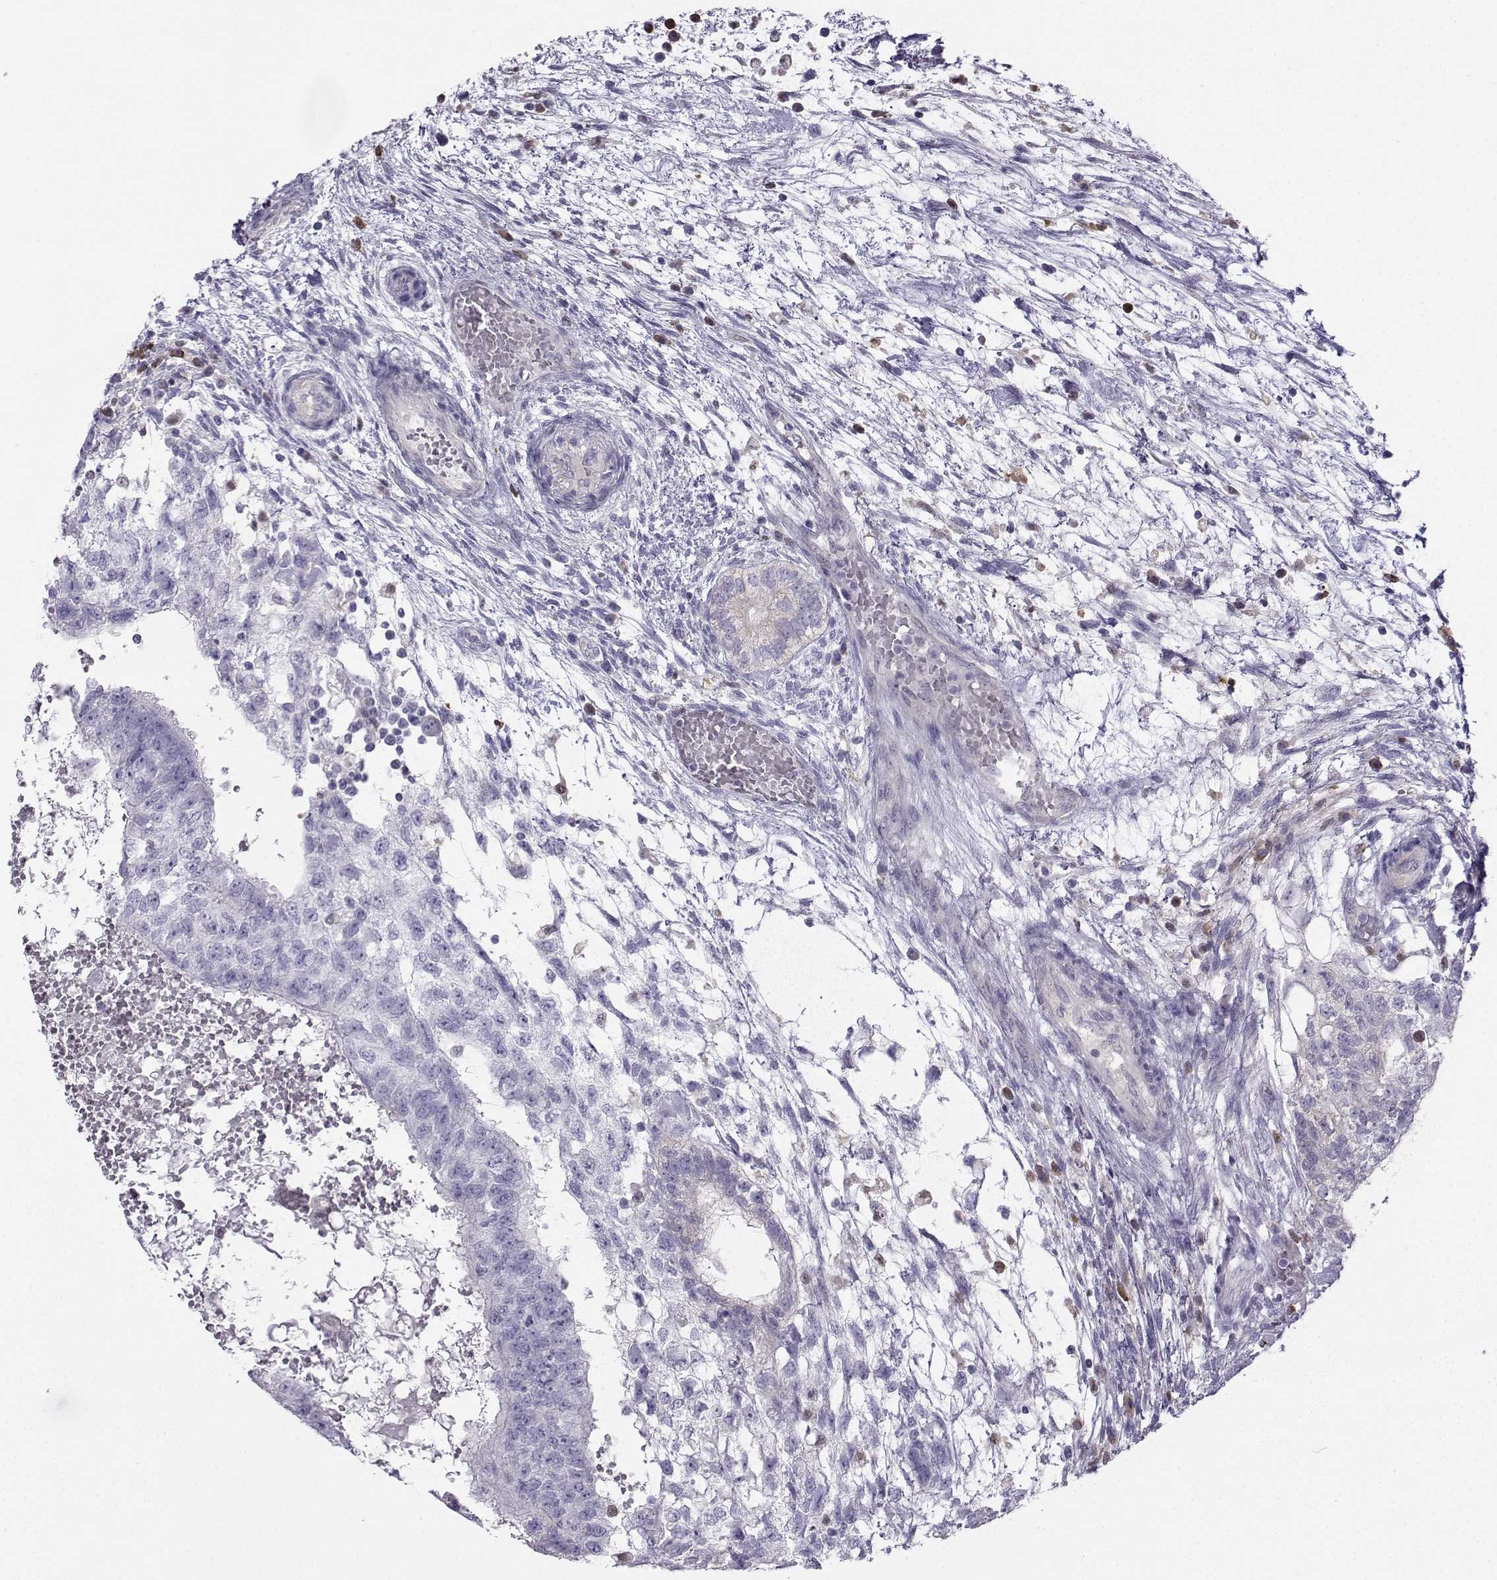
{"staining": {"intensity": "negative", "quantity": "none", "location": "none"}, "tissue": "testis cancer", "cell_type": "Tumor cells", "image_type": "cancer", "snomed": [{"axis": "morphology", "description": "Normal tissue, NOS"}, {"axis": "morphology", "description": "Carcinoma, Embryonal, NOS"}, {"axis": "topography", "description": "Testis"}, {"axis": "topography", "description": "Epididymis"}], "caption": "Tumor cells show no significant expression in testis cancer. (Stains: DAB (3,3'-diaminobenzidine) IHC with hematoxylin counter stain, Microscopy: brightfield microscopy at high magnification).", "gene": "DCLK3", "patient": {"sex": "male", "age": 32}}